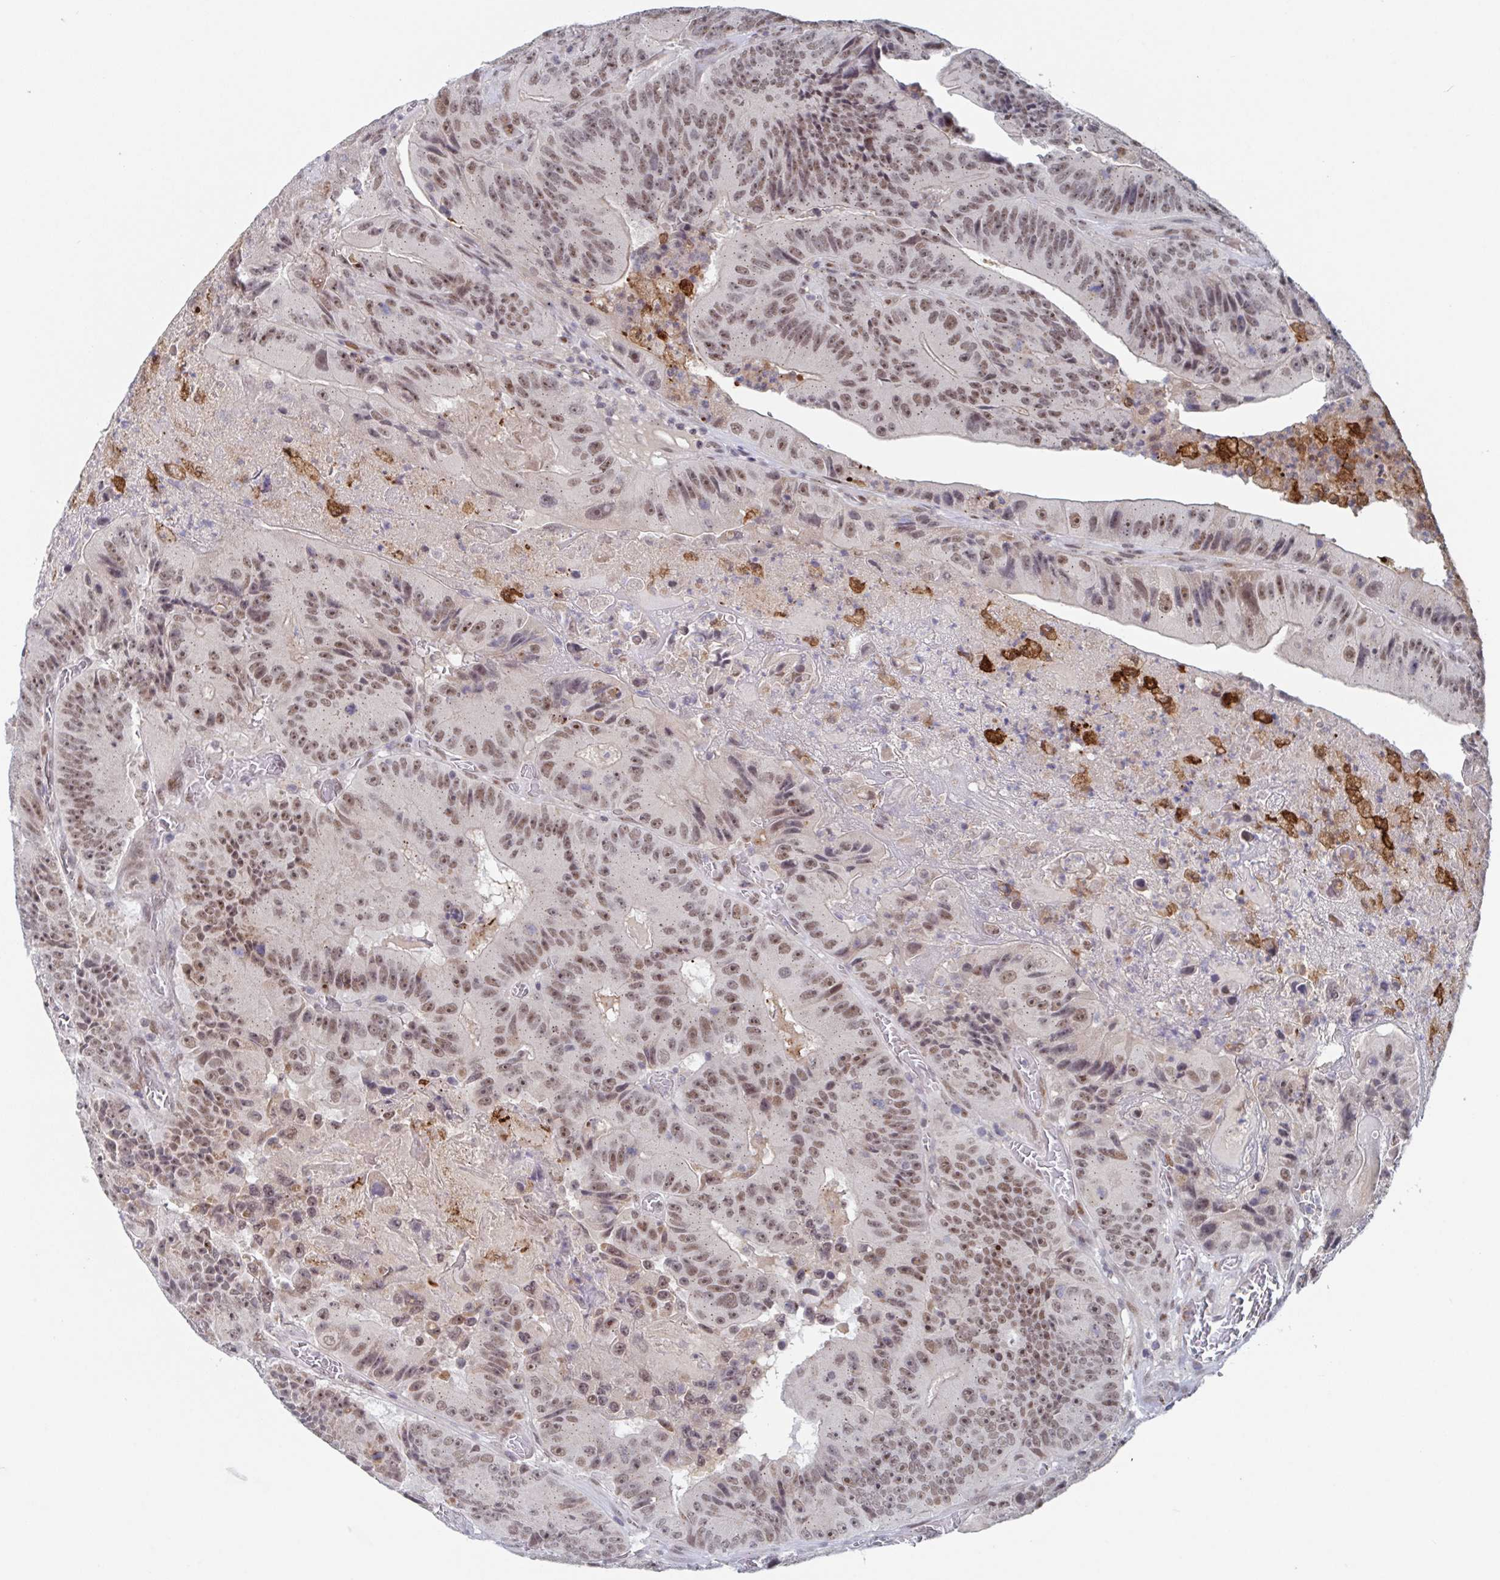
{"staining": {"intensity": "moderate", "quantity": ">75%", "location": "nuclear"}, "tissue": "colorectal cancer", "cell_type": "Tumor cells", "image_type": "cancer", "snomed": [{"axis": "morphology", "description": "Adenocarcinoma, NOS"}, {"axis": "topography", "description": "Colon"}], "caption": "Protein staining by IHC shows moderate nuclear expression in approximately >75% of tumor cells in colorectal cancer.", "gene": "RNF212", "patient": {"sex": "female", "age": 86}}